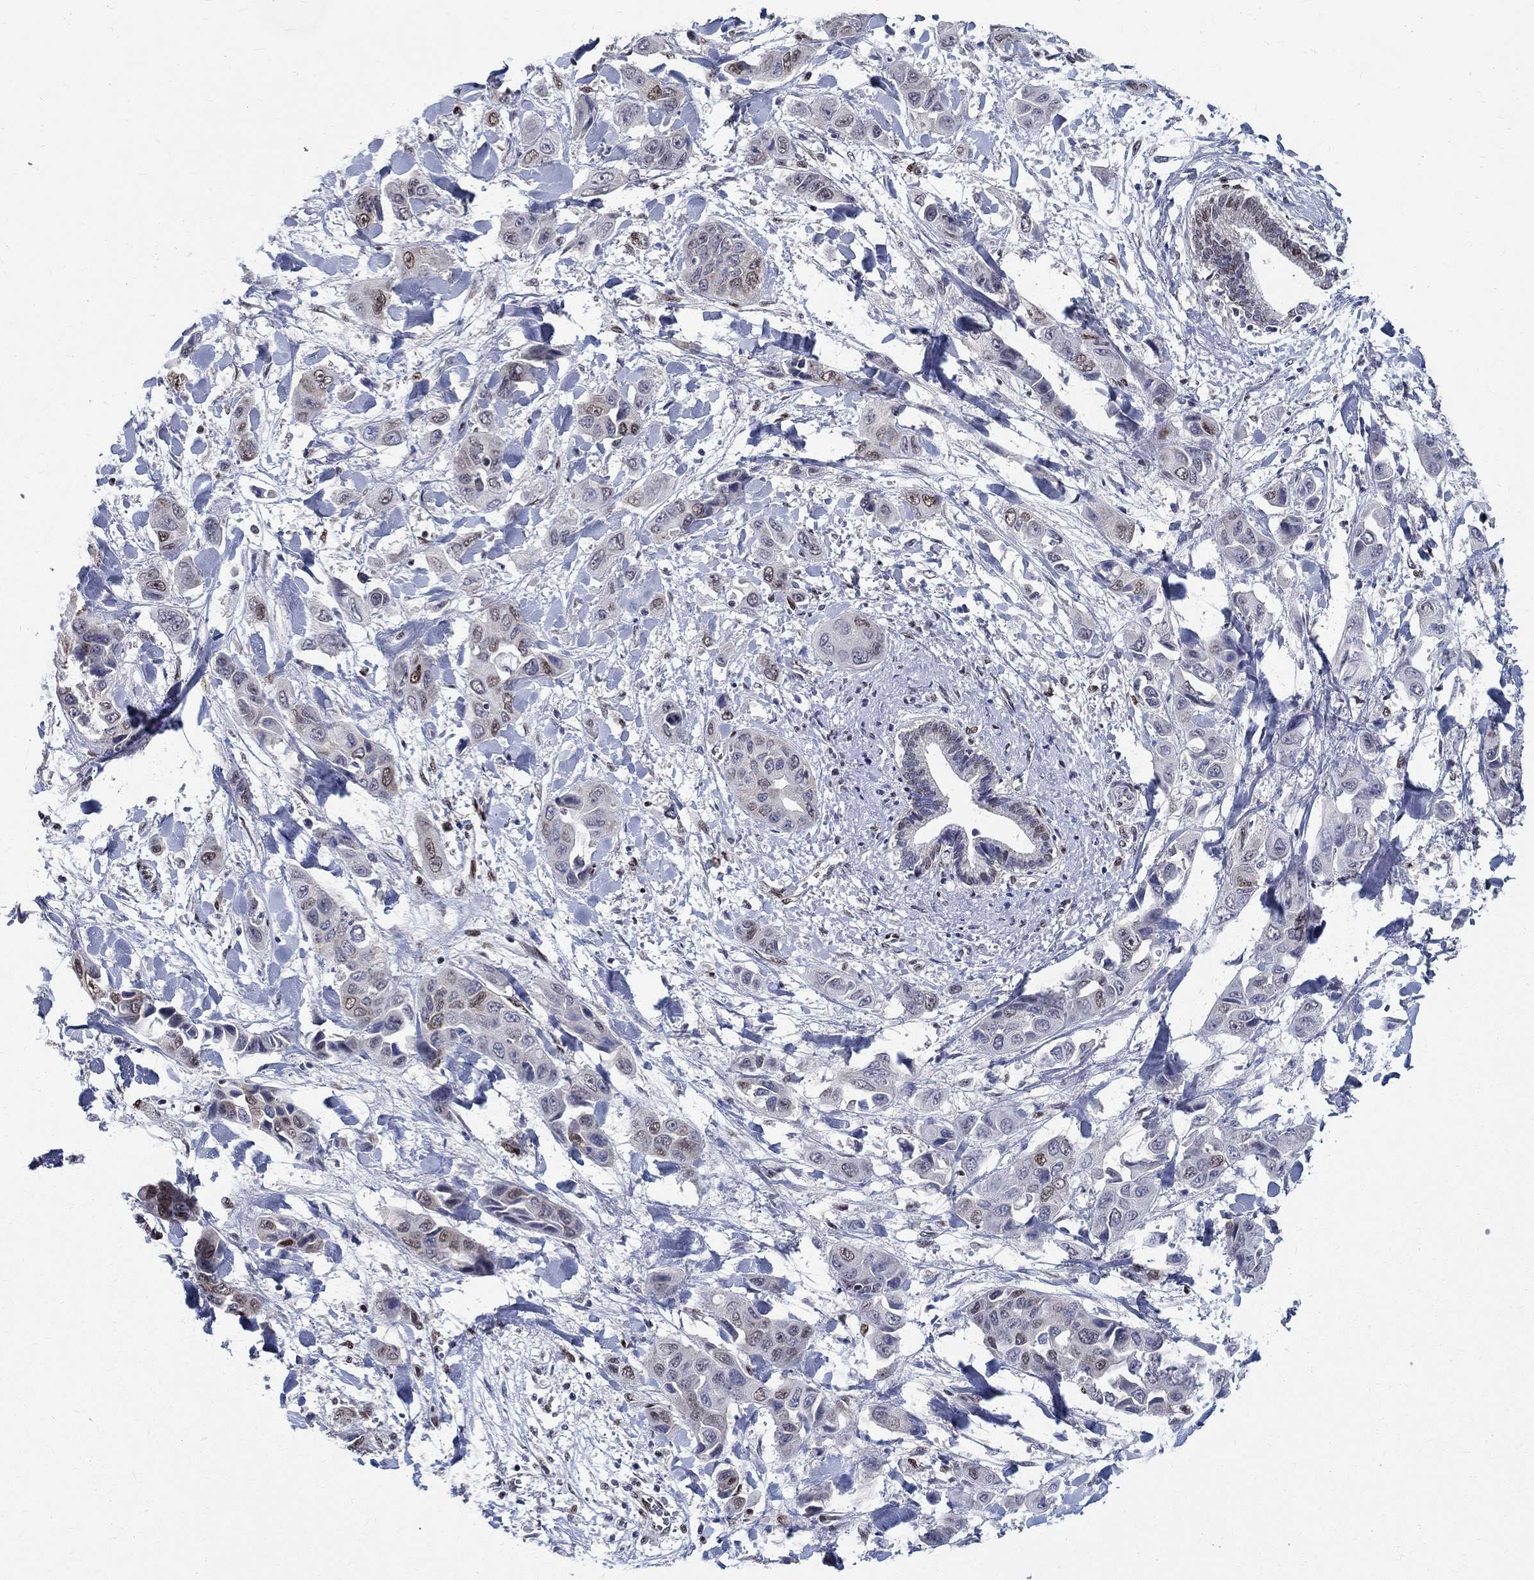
{"staining": {"intensity": "strong", "quantity": "<25%", "location": "nuclear"}, "tissue": "liver cancer", "cell_type": "Tumor cells", "image_type": "cancer", "snomed": [{"axis": "morphology", "description": "Cholangiocarcinoma"}, {"axis": "topography", "description": "Liver"}], "caption": "Immunohistochemical staining of liver cholangiocarcinoma displays medium levels of strong nuclear protein expression in approximately <25% of tumor cells. The staining was performed using DAB (3,3'-diaminobenzidine), with brown indicating positive protein expression. Nuclei are stained blue with hematoxylin.", "gene": "FBXO16", "patient": {"sex": "female", "age": 52}}